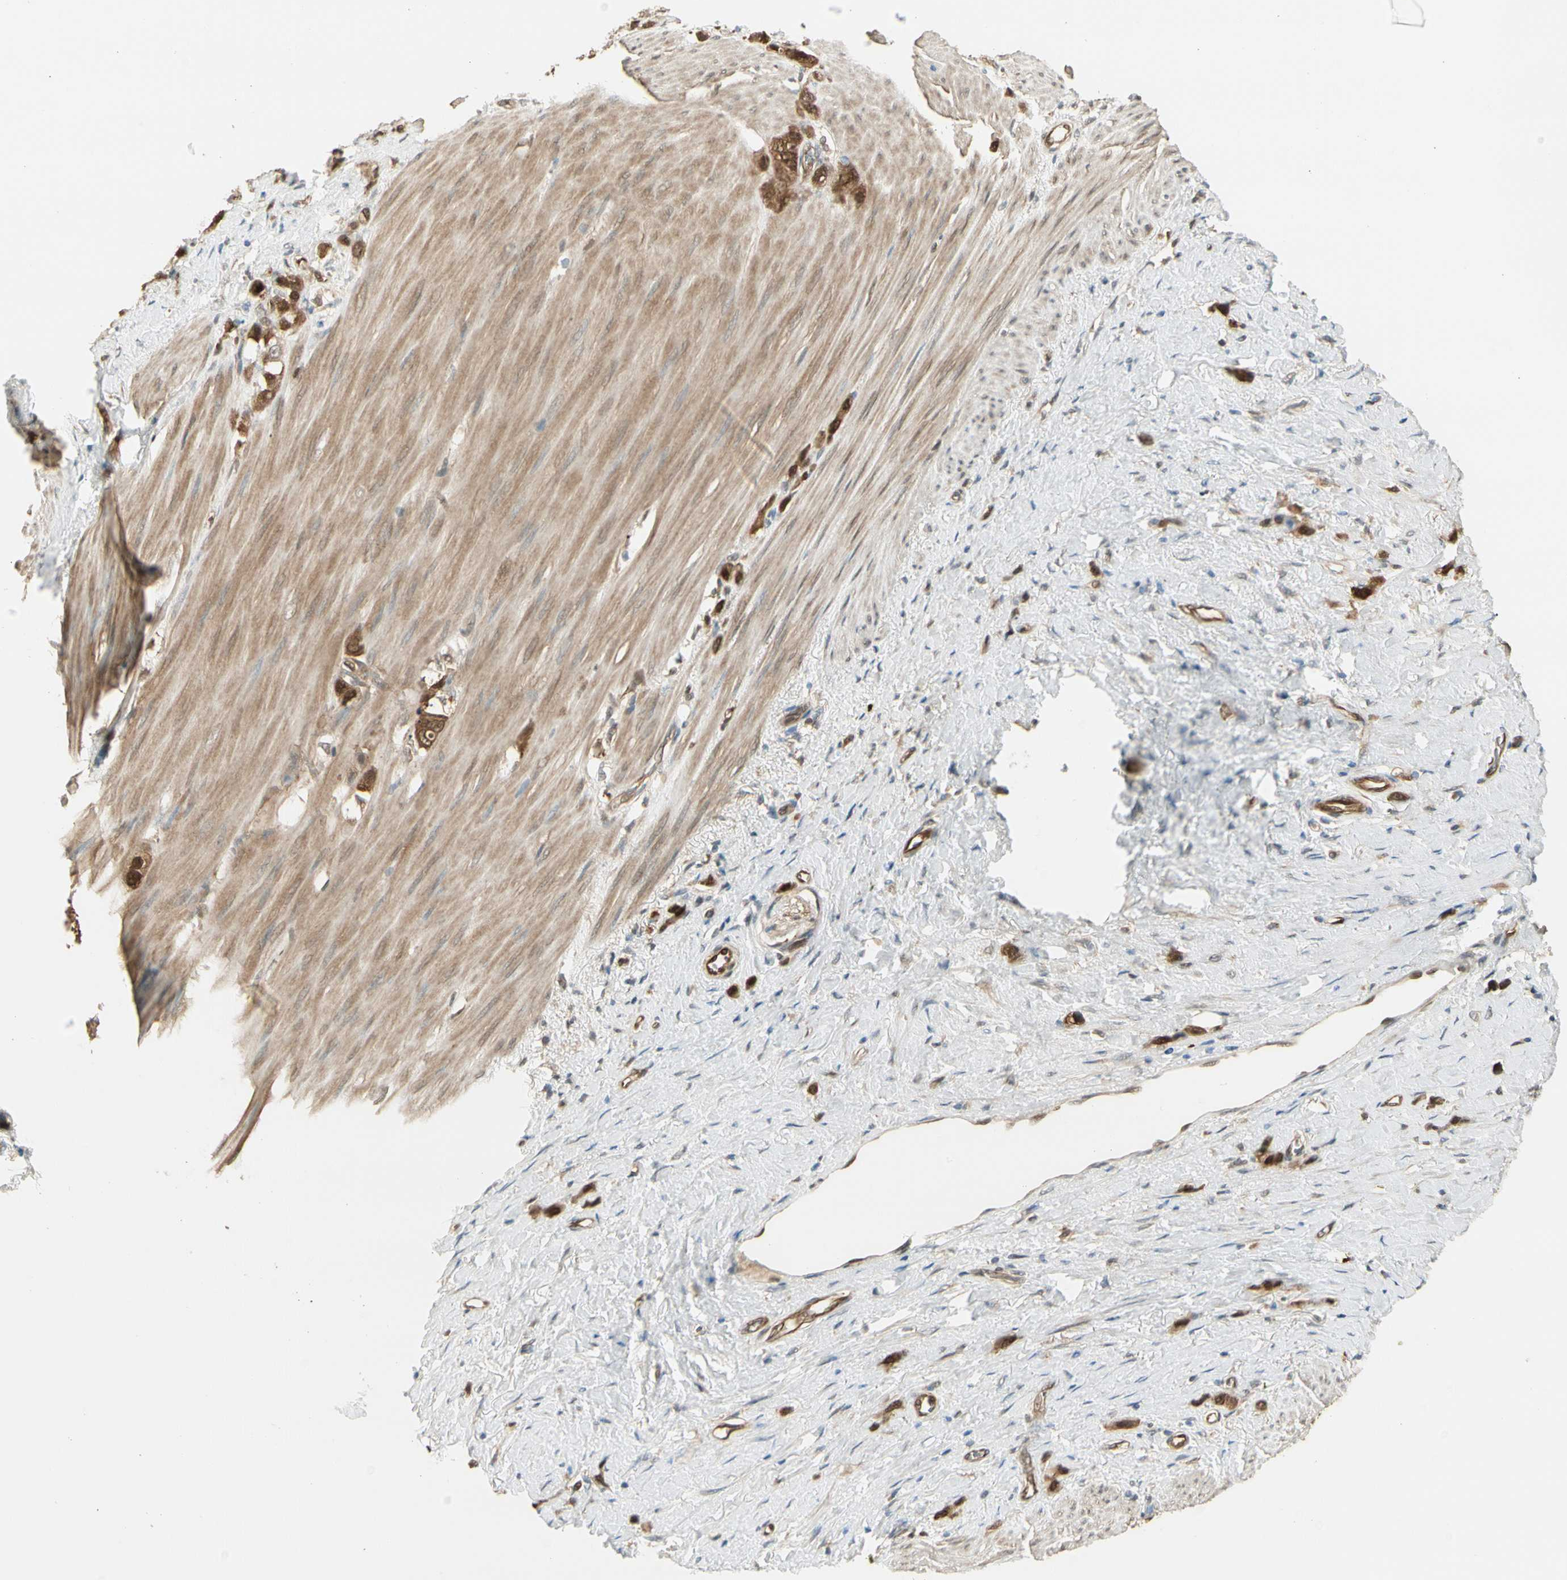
{"staining": {"intensity": "strong", "quantity": ">75%", "location": "cytoplasmic/membranous,nuclear"}, "tissue": "stomach cancer", "cell_type": "Tumor cells", "image_type": "cancer", "snomed": [{"axis": "morphology", "description": "Normal tissue, NOS"}, {"axis": "morphology", "description": "Adenocarcinoma, NOS"}, {"axis": "morphology", "description": "Adenocarcinoma, High grade"}, {"axis": "topography", "description": "Stomach, upper"}, {"axis": "topography", "description": "Stomach"}], "caption": "A brown stain shows strong cytoplasmic/membranous and nuclear positivity of a protein in human adenocarcinoma (high-grade) (stomach) tumor cells. The staining was performed using DAB (3,3'-diaminobenzidine), with brown indicating positive protein expression. Nuclei are stained blue with hematoxylin.", "gene": "SERPINB6", "patient": {"sex": "female", "age": 65}}